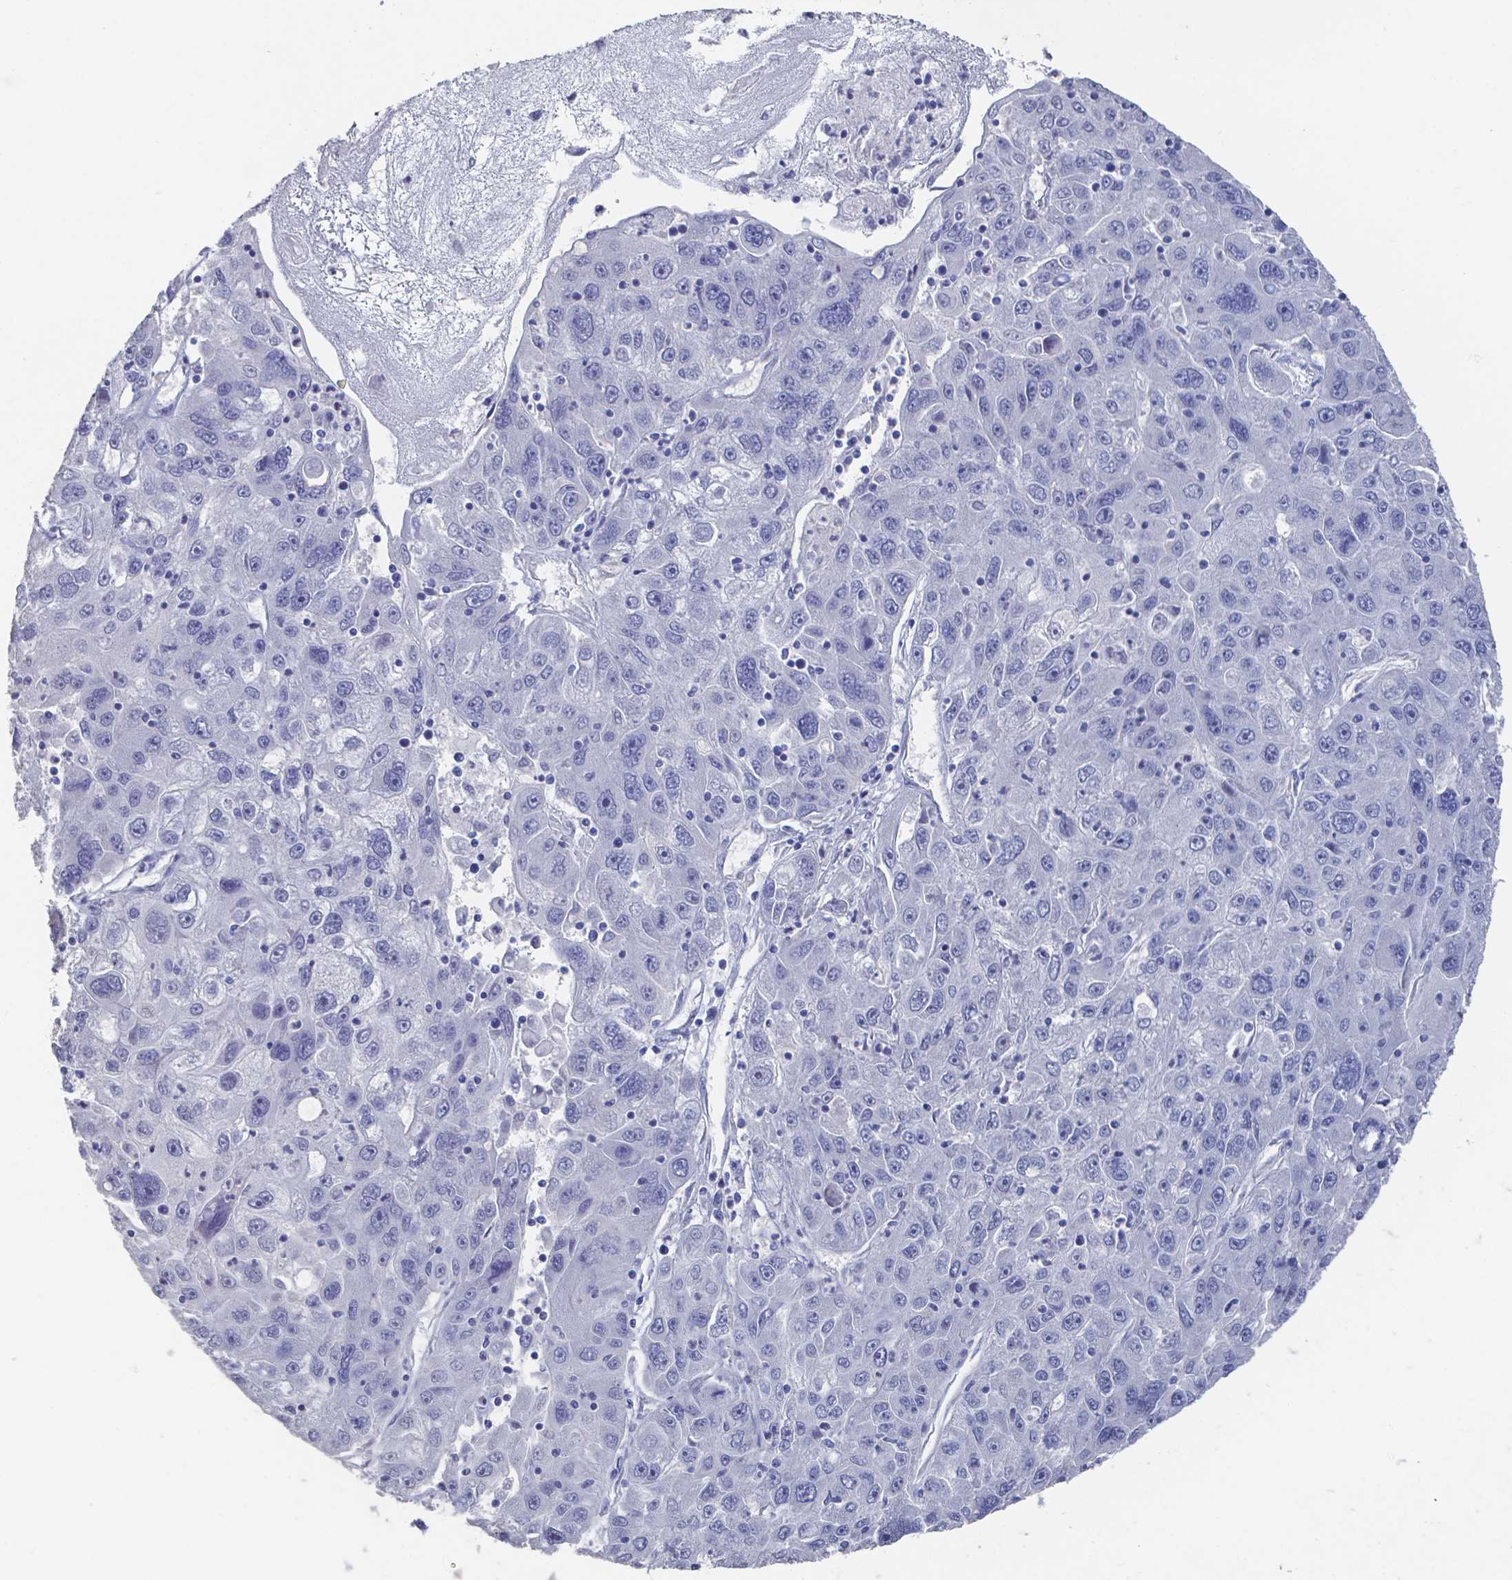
{"staining": {"intensity": "negative", "quantity": "none", "location": "none"}, "tissue": "stomach cancer", "cell_type": "Tumor cells", "image_type": "cancer", "snomed": [{"axis": "morphology", "description": "Adenocarcinoma, NOS"}, {"axis": "topography", "description": "Stomach"}], "caption": "High power microscopy photomicrograph of an immunohistochemistry (IHC) micrograph of adenocarcinoma (stomach), revealing no significant staining in tumor cells.", "gene": "PLA2R1", "patient": {"sex": "male", "age": 56}}